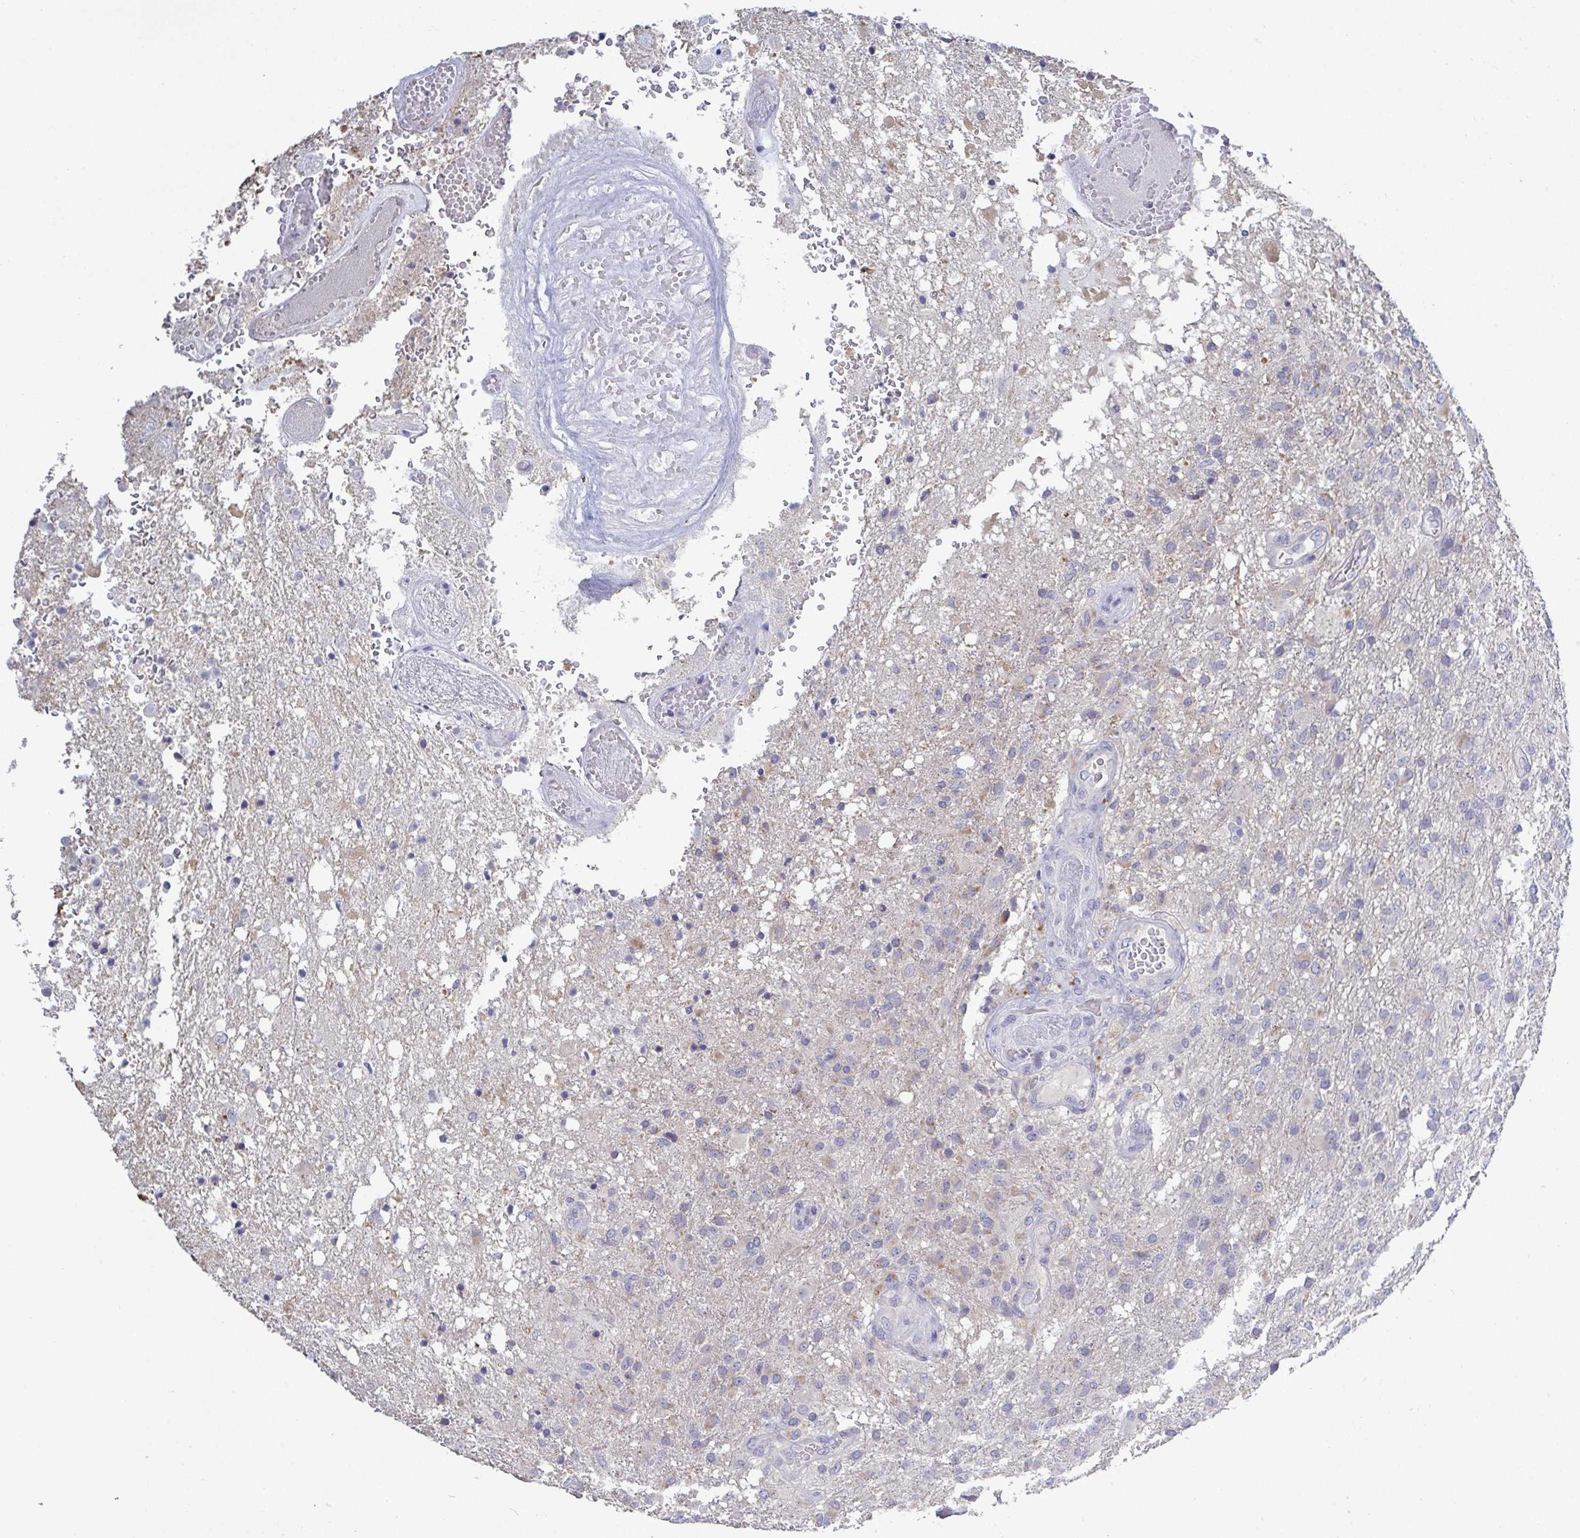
{"staining": {"intensity": "negative", "quantity": "none", "location": "none"}, "tissue": "glioma", "cell_type": "Tumor cells", "image_type": "cancer", "snomed": [{"axis": "morphology", "description": "Glioma, malignant, High grade"}, {"axis": "topography", "description": "Brain"}], "caption": "DAB immunohistochemical staining of malignant glioma (high-grade) shows no significant staining in tumor cells.", "gene": "GALNT13", "patient": {"sex": "female", "age": 74}}